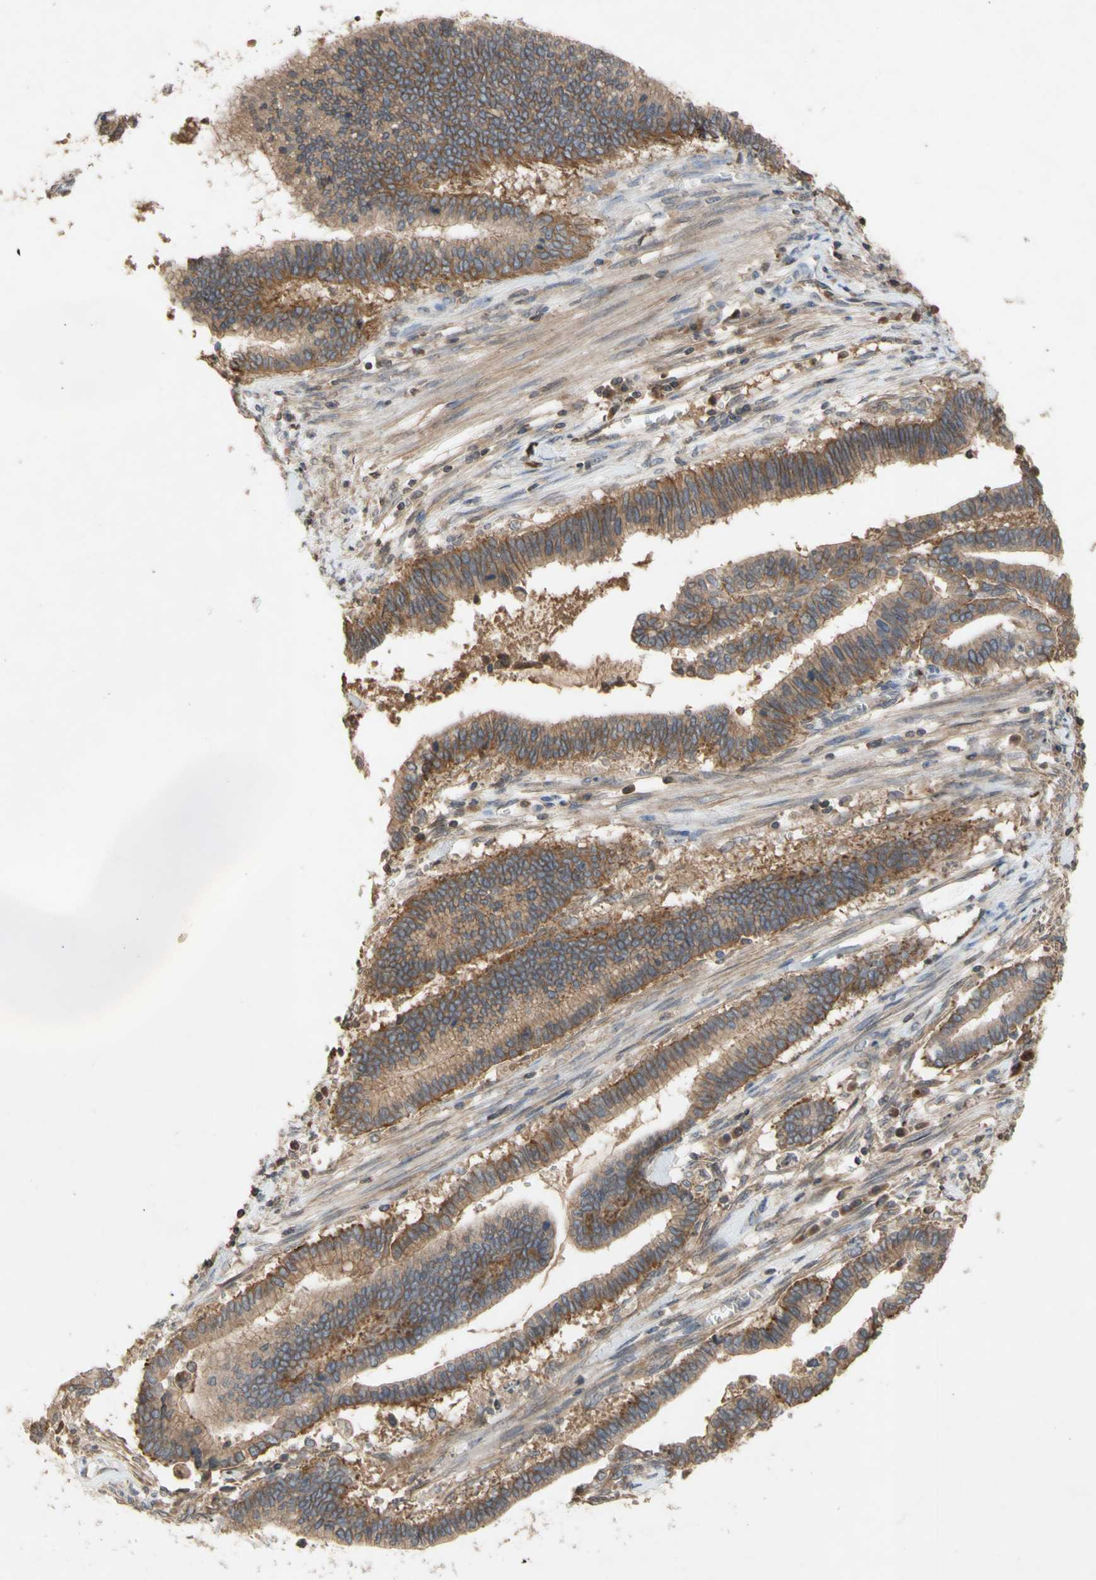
{"staining": {"intensity": "moderate", "quantity": ">75%", "location": "cytoplasmic/membranous"}, "tissue": "cervical cancer", "cell_type": "Tumor cells", "image_type": "cancer", "snomed": [{"axis": "morphology", "description": "Adenocarcinoma, NOS"}, {"axis": "topography", "description": "Cervix"}], "caption": "Approximately >75% of tumor cells in cervical adenocarcinoma demonstrate moderate cytoplasmic/membranous protein positivity as visualized by brown immunohistochemical staining.", "gene": "NECTIN3", "patient": {"sex": "female", "age": 44}}